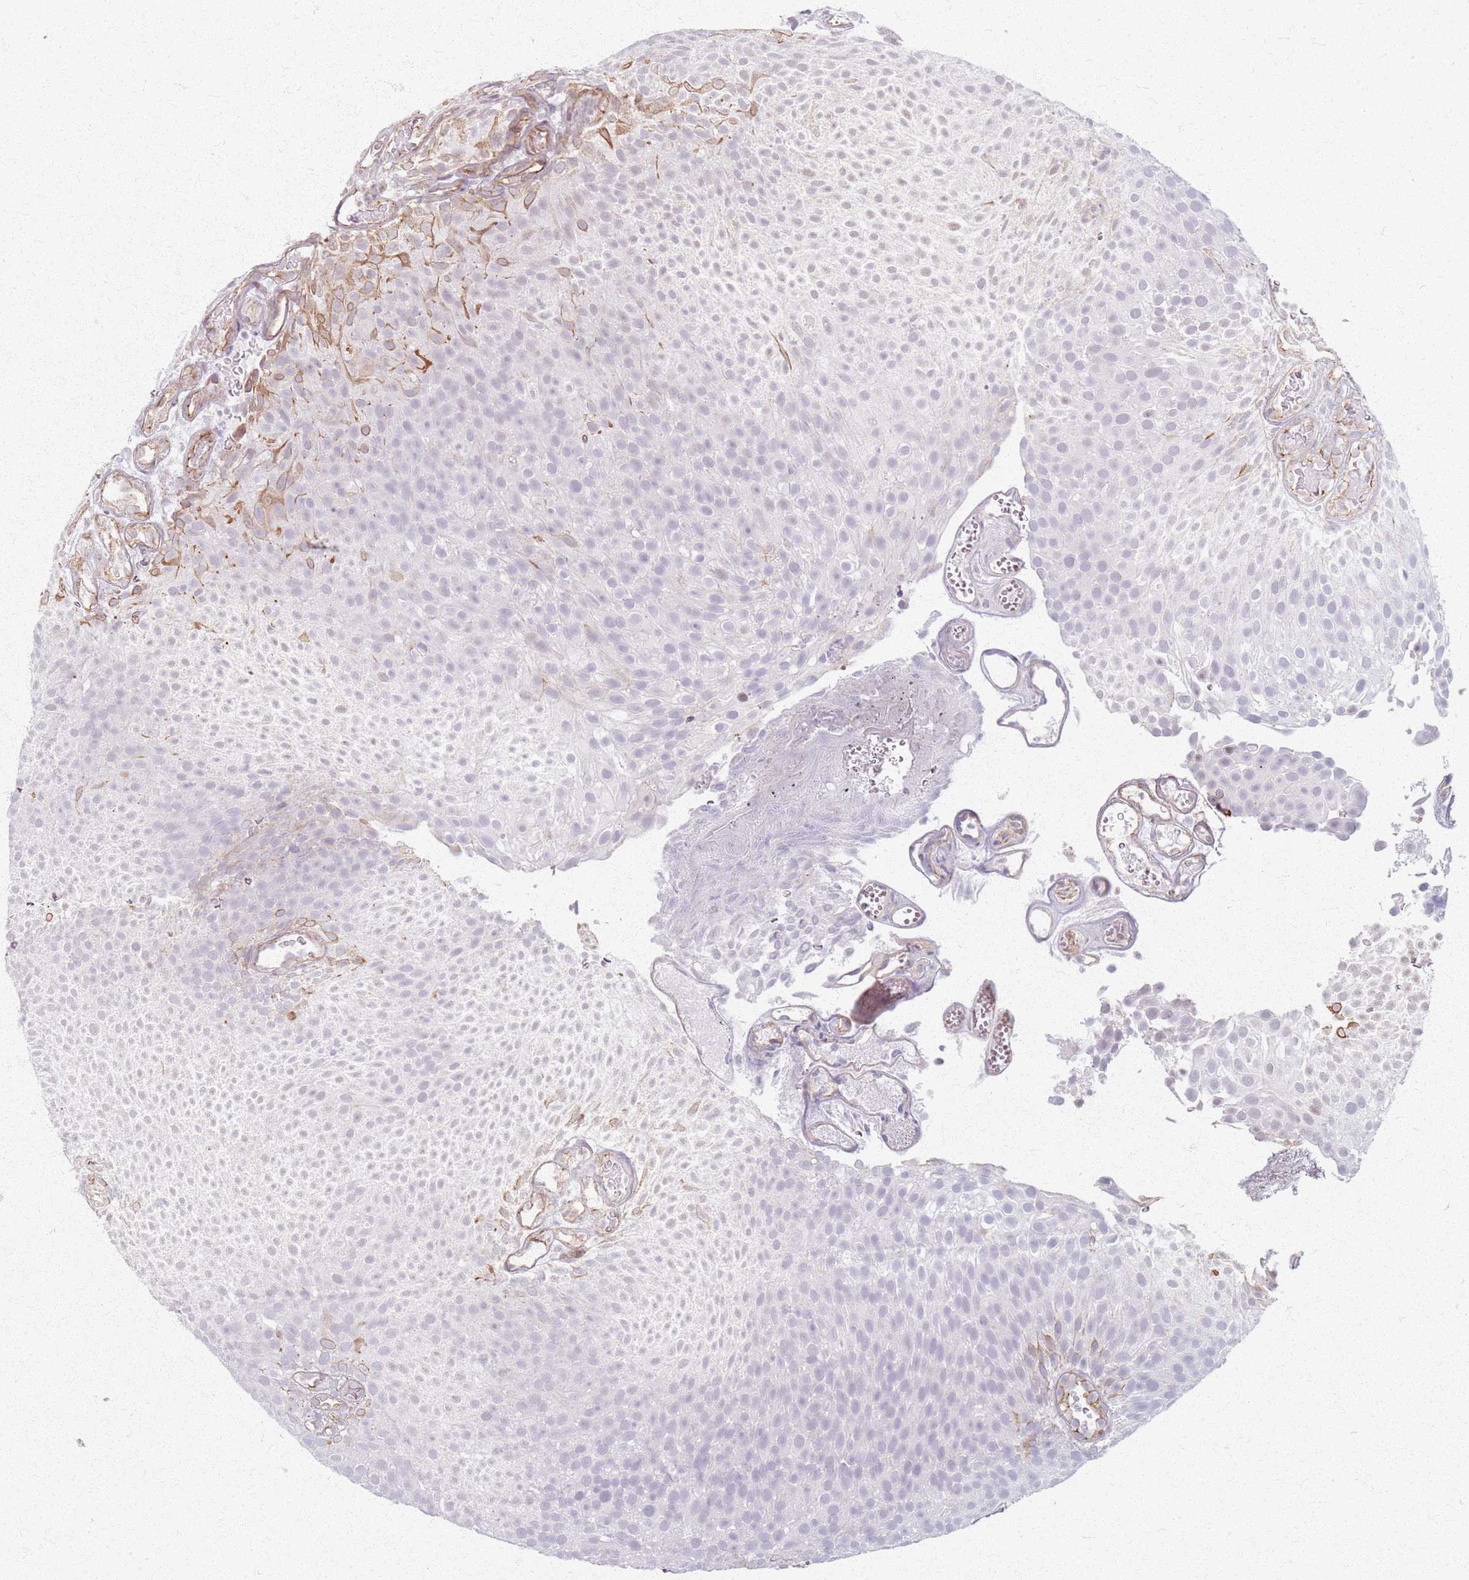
{"staining": {"intensity": "weak", "quantity": "<25%", "location": "nuclear"}, "tissue": "urothelial cancer", "cell_type": "Tumor cells", "image_type": "cancer", "snomed": [{"axis": "morphology", "description": "Urothelial carcinoma, Low grade"}, {"axis": "topography", "description": "Urinary bladder"}], "caption": "This is an immunohistochemistry (IHC) micrograph of urothelial cancer. There is no expression in tumor cells.", "gene": "KCNA5", "patient": {"sex": "male", "age": 78}}